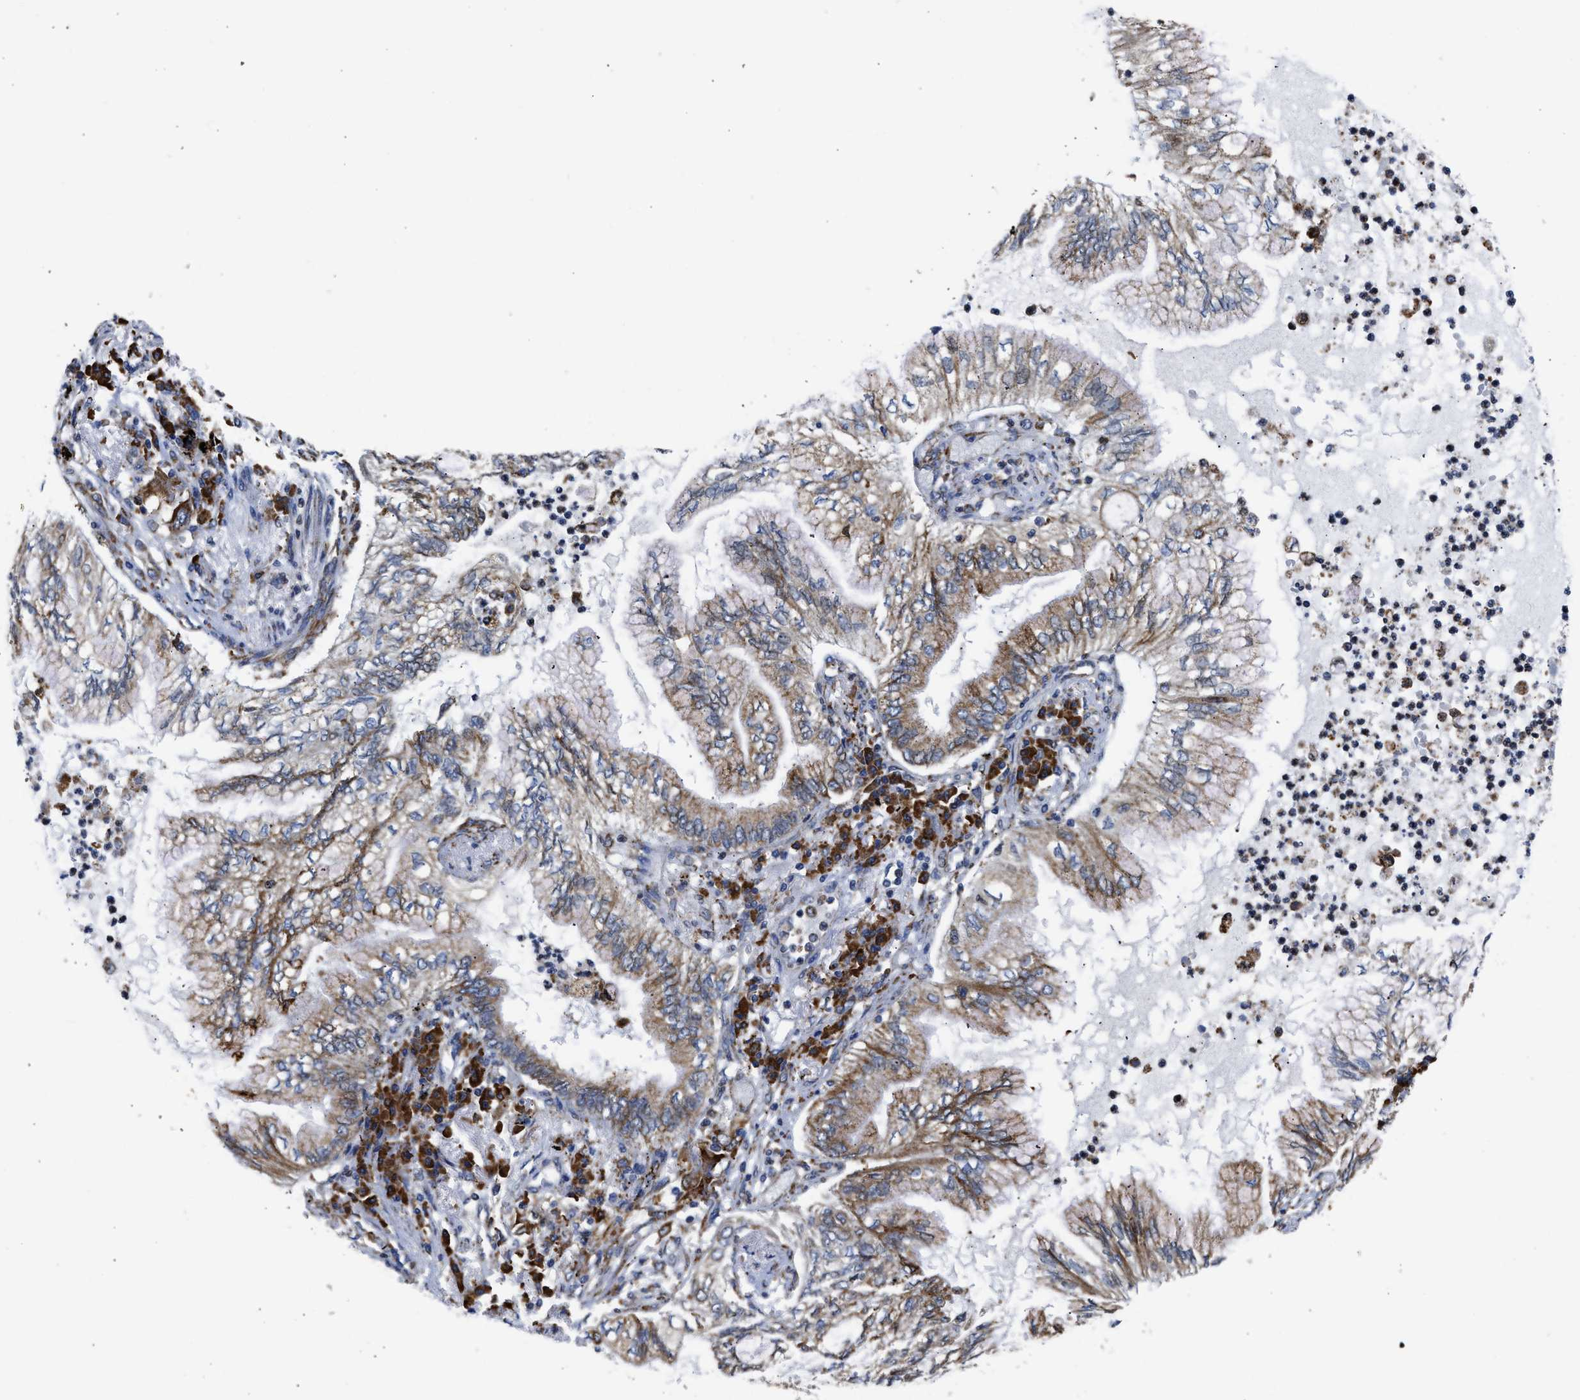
{"staining": {"intensity": "moderate", "quantity": ">75%", "location": "cytoplasmic/membranous"}, "tissue": "lung cancer", "cell_type": "Tumor cells", "image_type": "cancer", "snomed": [{"axis": "morphology", "description": "Normal tissue, NOS"}, {"axis": "morphology", "description": "Adenocarcinoma, NOS"}, {"axis": "topography", "description": "Bronchus"}, {"axis": "topography", "description": "Lung"}], "caption": "IHC image of human lung cancer stained for a protein (brown), which exhibits medium levels of moderate cytoplasmic/membranous positivity in about >75% of tumor cells.", "gene": "CYCS", "patient": {"sex": "female", "age": 70}}